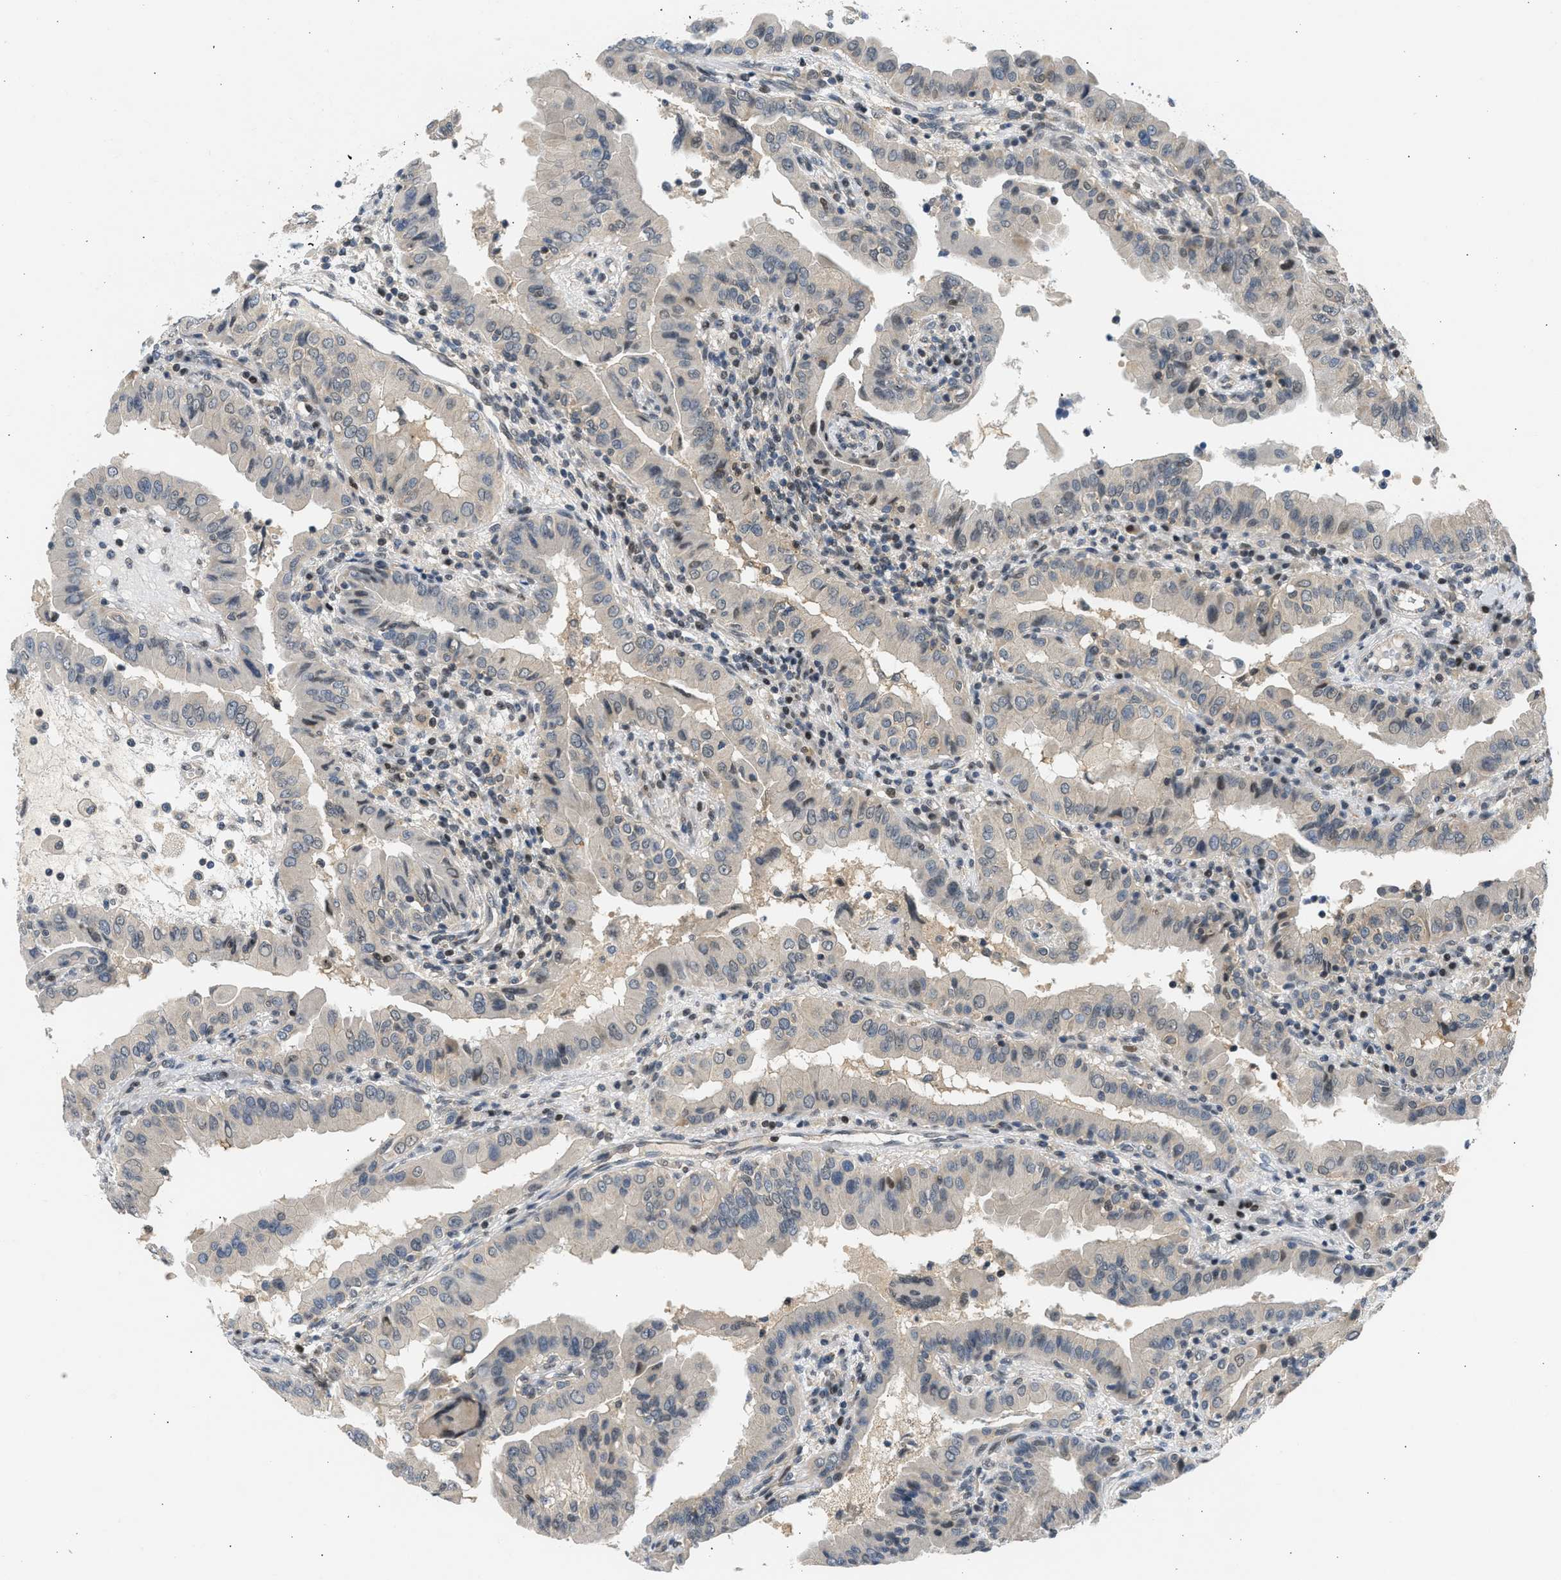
{"staining": {"intensity": "moderate", "quantity": "<25%", "location": "nuclear"}, "tissue": "thyroid cancer", "cell_type": "Tumor cells", "image_type": "cancer", "snomed": [{"axis": "morphology", "description": "Papillary adenocarcinoma, NOS"}, {"axis": "topography", "description": "Thyroid gland"}], "caption": "Thyroid cancer was stained to show a protein in brown. There is low levels of moderate nuclear positivity in about <25% of tumor cells.", "gene": "OLIG3", "patient": {"sex": "male", "age": 33}}